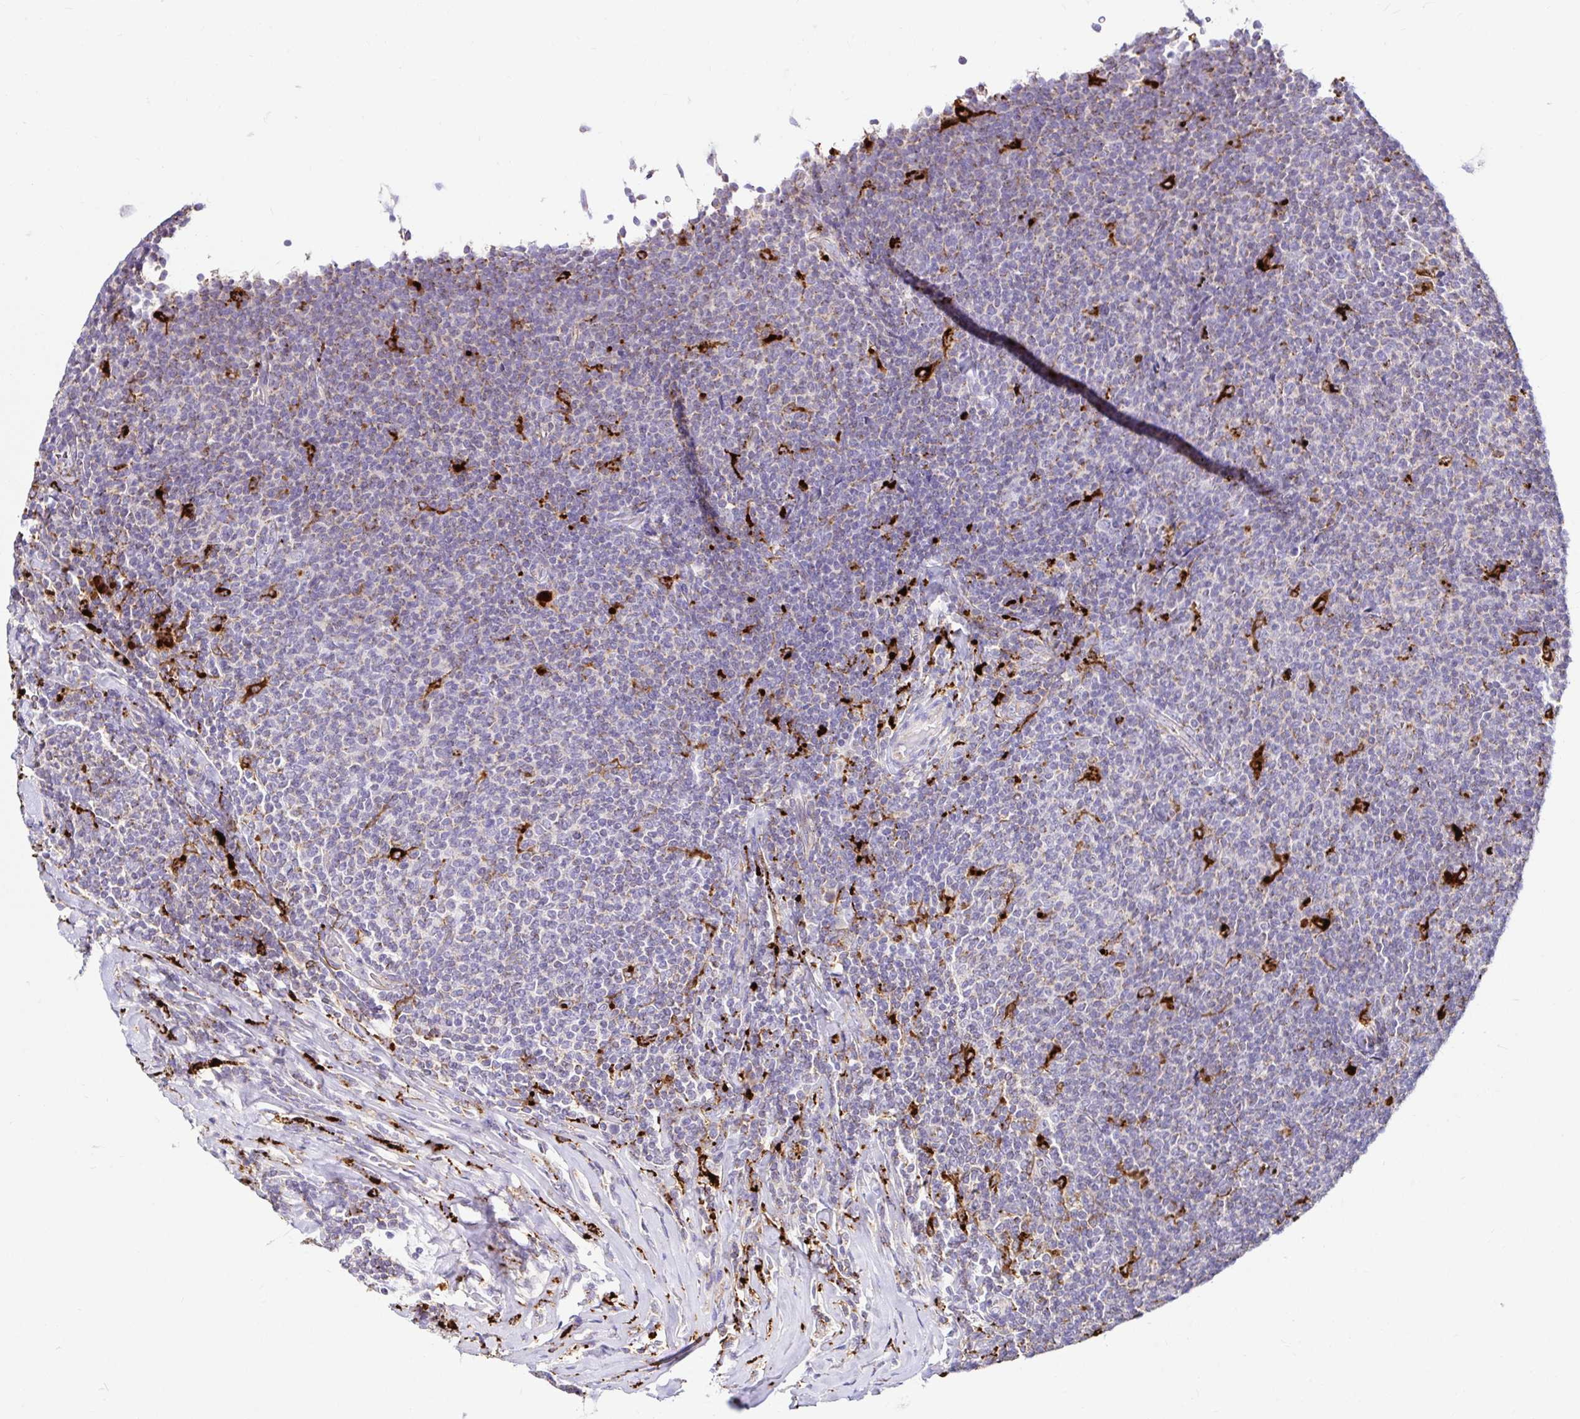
{"staining": {"intensity": "negative", "quantity": "none", "location": "none"}, "tissue": "lymphoma", "cell_type": "Tumor cells", "image_type": "cancer", "snomed": [{"axis": "morphology", "description": "Malignant lymphoma, non-Hodgkin's type, Low grade"}, {"axis": "topography", "description": "Lymph node"}], "caption": "An image of lymphoma stained for a protein exhibits no brown staining in tumor cells.", "gene": "FUCA1", "patient": {"sex": "male", "age": 52}}